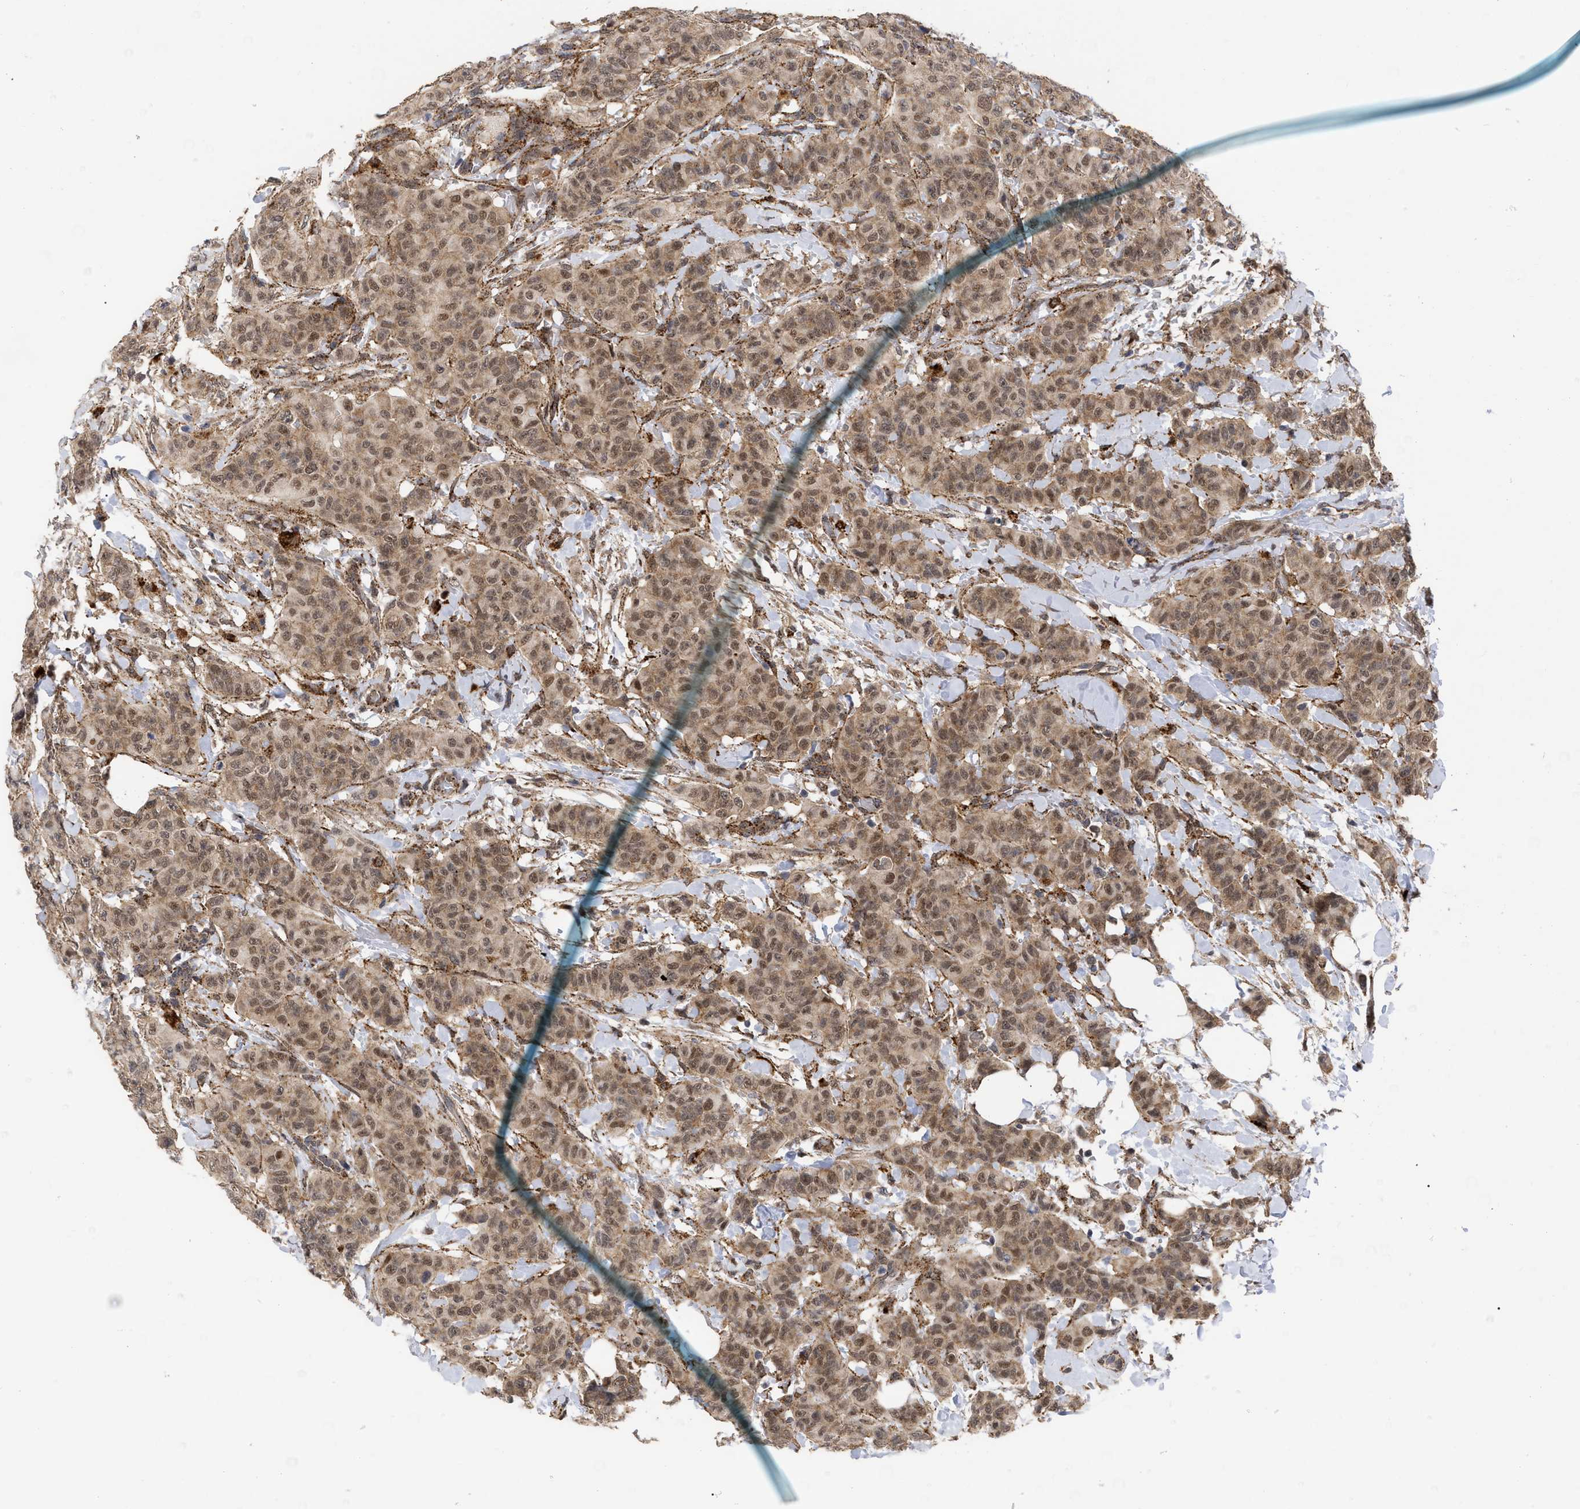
{"staining": {"intensity": "moderate", "quantity": ">75%", "location": "cytoplasmic/membranous,nuclear"}, "tissue": "breast cancer", "cell_type": "Tumor cells", "image_type": "cancer", "snomed": [{"axis": "morphology", "description": "Normal tissue, NOS"}, {"axis": "morphology", "description": "Duct carcinoma"}, {"axis": "topography", "description": "Breast"}], "caption": "A photomicrograph showing moderate cytoplasmic/membranous and nuclear expression in approximately >75% of tumor cells in breast cancer, as visualized by brown immunohistochemical staining.", "gene": "UPF1", "patient": {"sex": "female", "age": 40}}